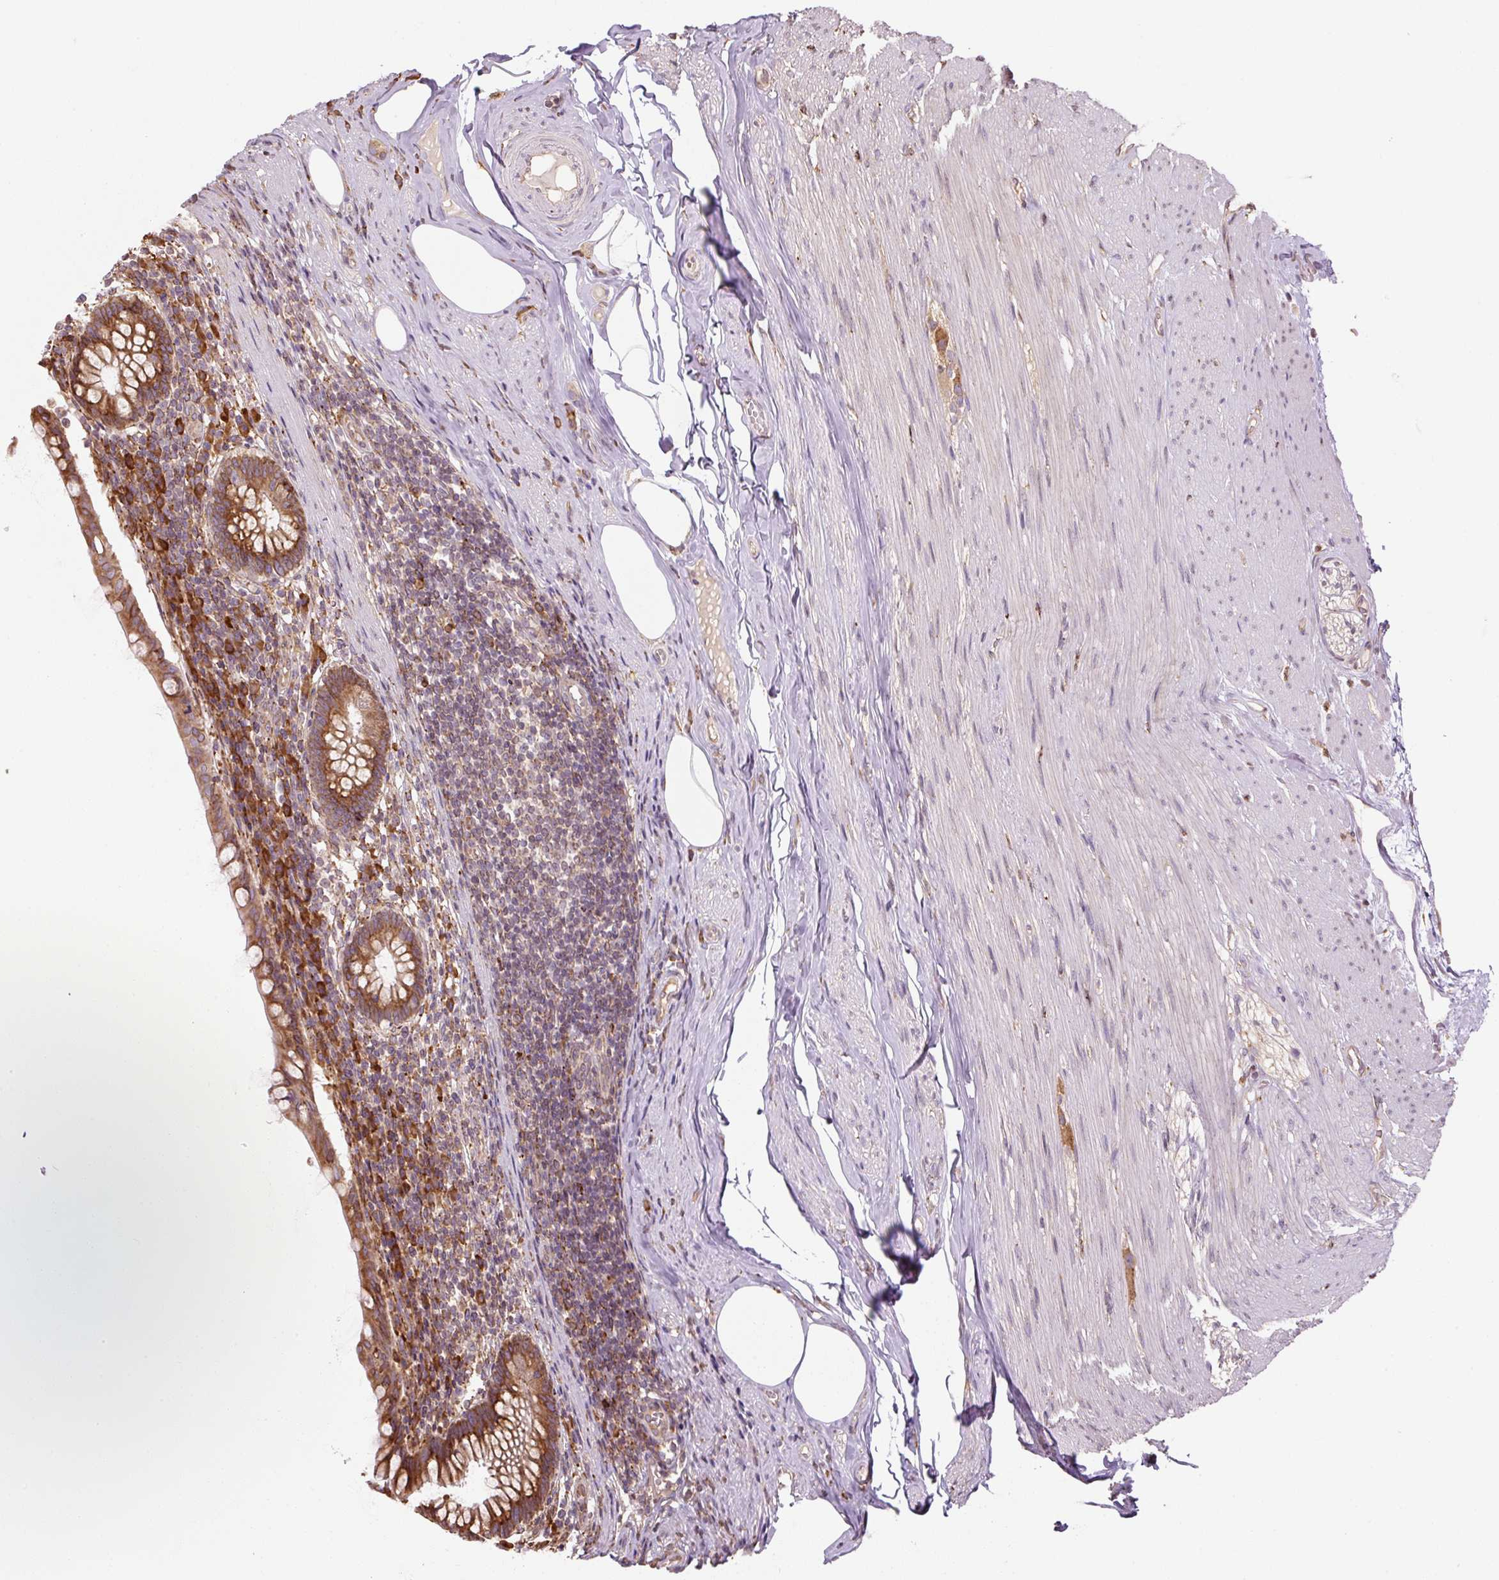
{"staining": {"intensity": "moderate", "quantity": ">75%", "location": "cytoplasmic/membranous"}, "tissue": "appendix", "cell_type": "Glandular cells", "image_type": "normal", "snomed": [{"axis": "morphology", "description": "Normal tissue, NOS"}, {"axis": "topography", "description": "Appendix"}], "caption": "An immunohistochemistry (IHC) photomicrograph of normal tissue is shown. Protein staining in brown shows moderate cytoplasmic/membranous positivity in appendix within glandular cells.", "gene": "PRKCSH", "patient": {"sex": "female", "age": 56}}